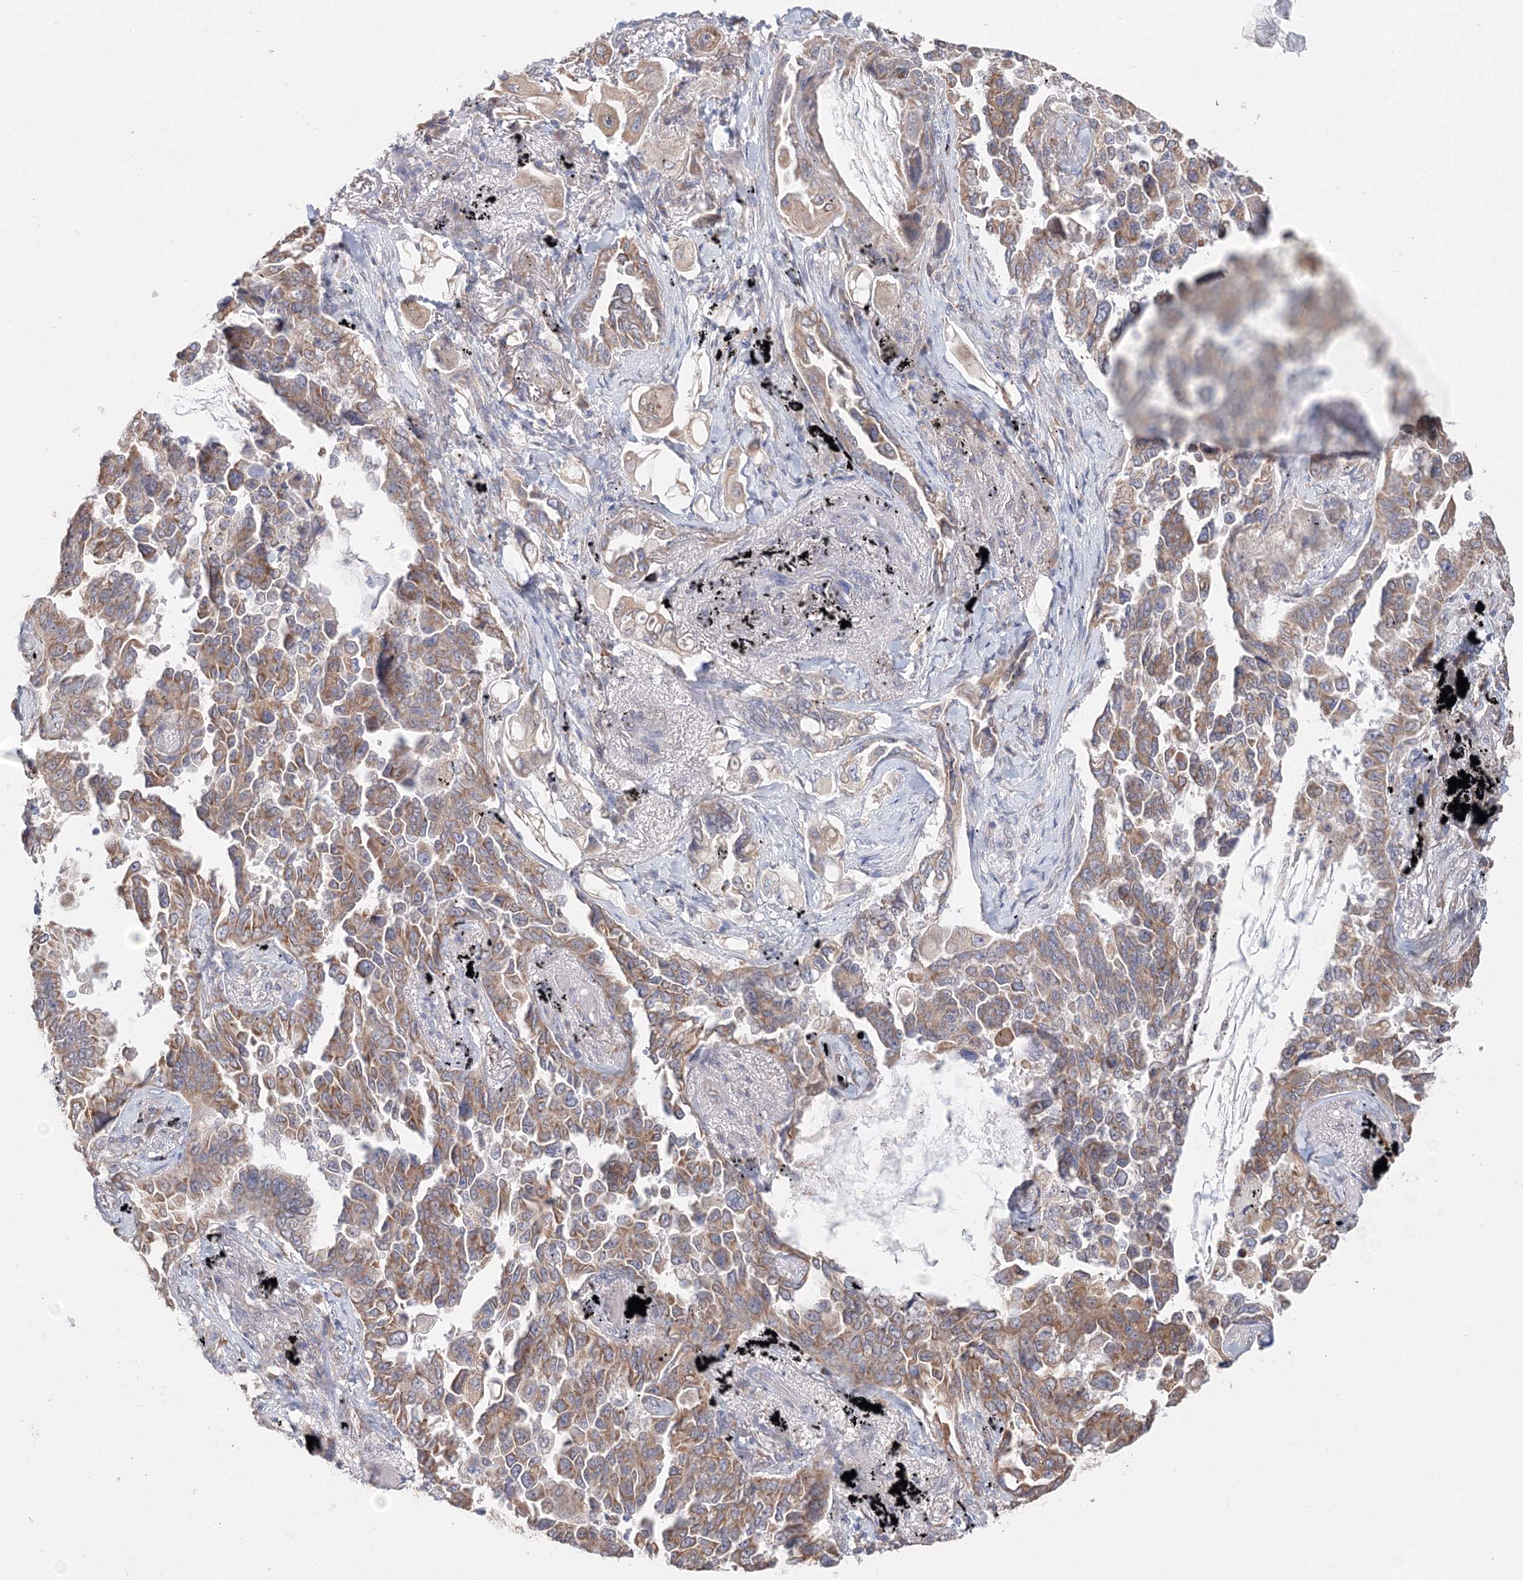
{"staining": {"intensity": "moderate", "quantity": ">75%", "location": "cytoplasmic/membranous"}, "tissue": "lung cancer", "cell_type": "Tumor cells", "image_type": "cancer", "snomed": [{"axis": "morphology", "description": "Adenocarcinoma, NOS"}, {"axis": "topography", "description": "Lung"}], "caption": "Immunohistochemical staining of human lung cancer demonstrates moderate cytoplasmic/membranous protein staining in about >75% of tumor cells.", "gene": "DHRS12", "patient": {"sex": "female", "age": 67}}